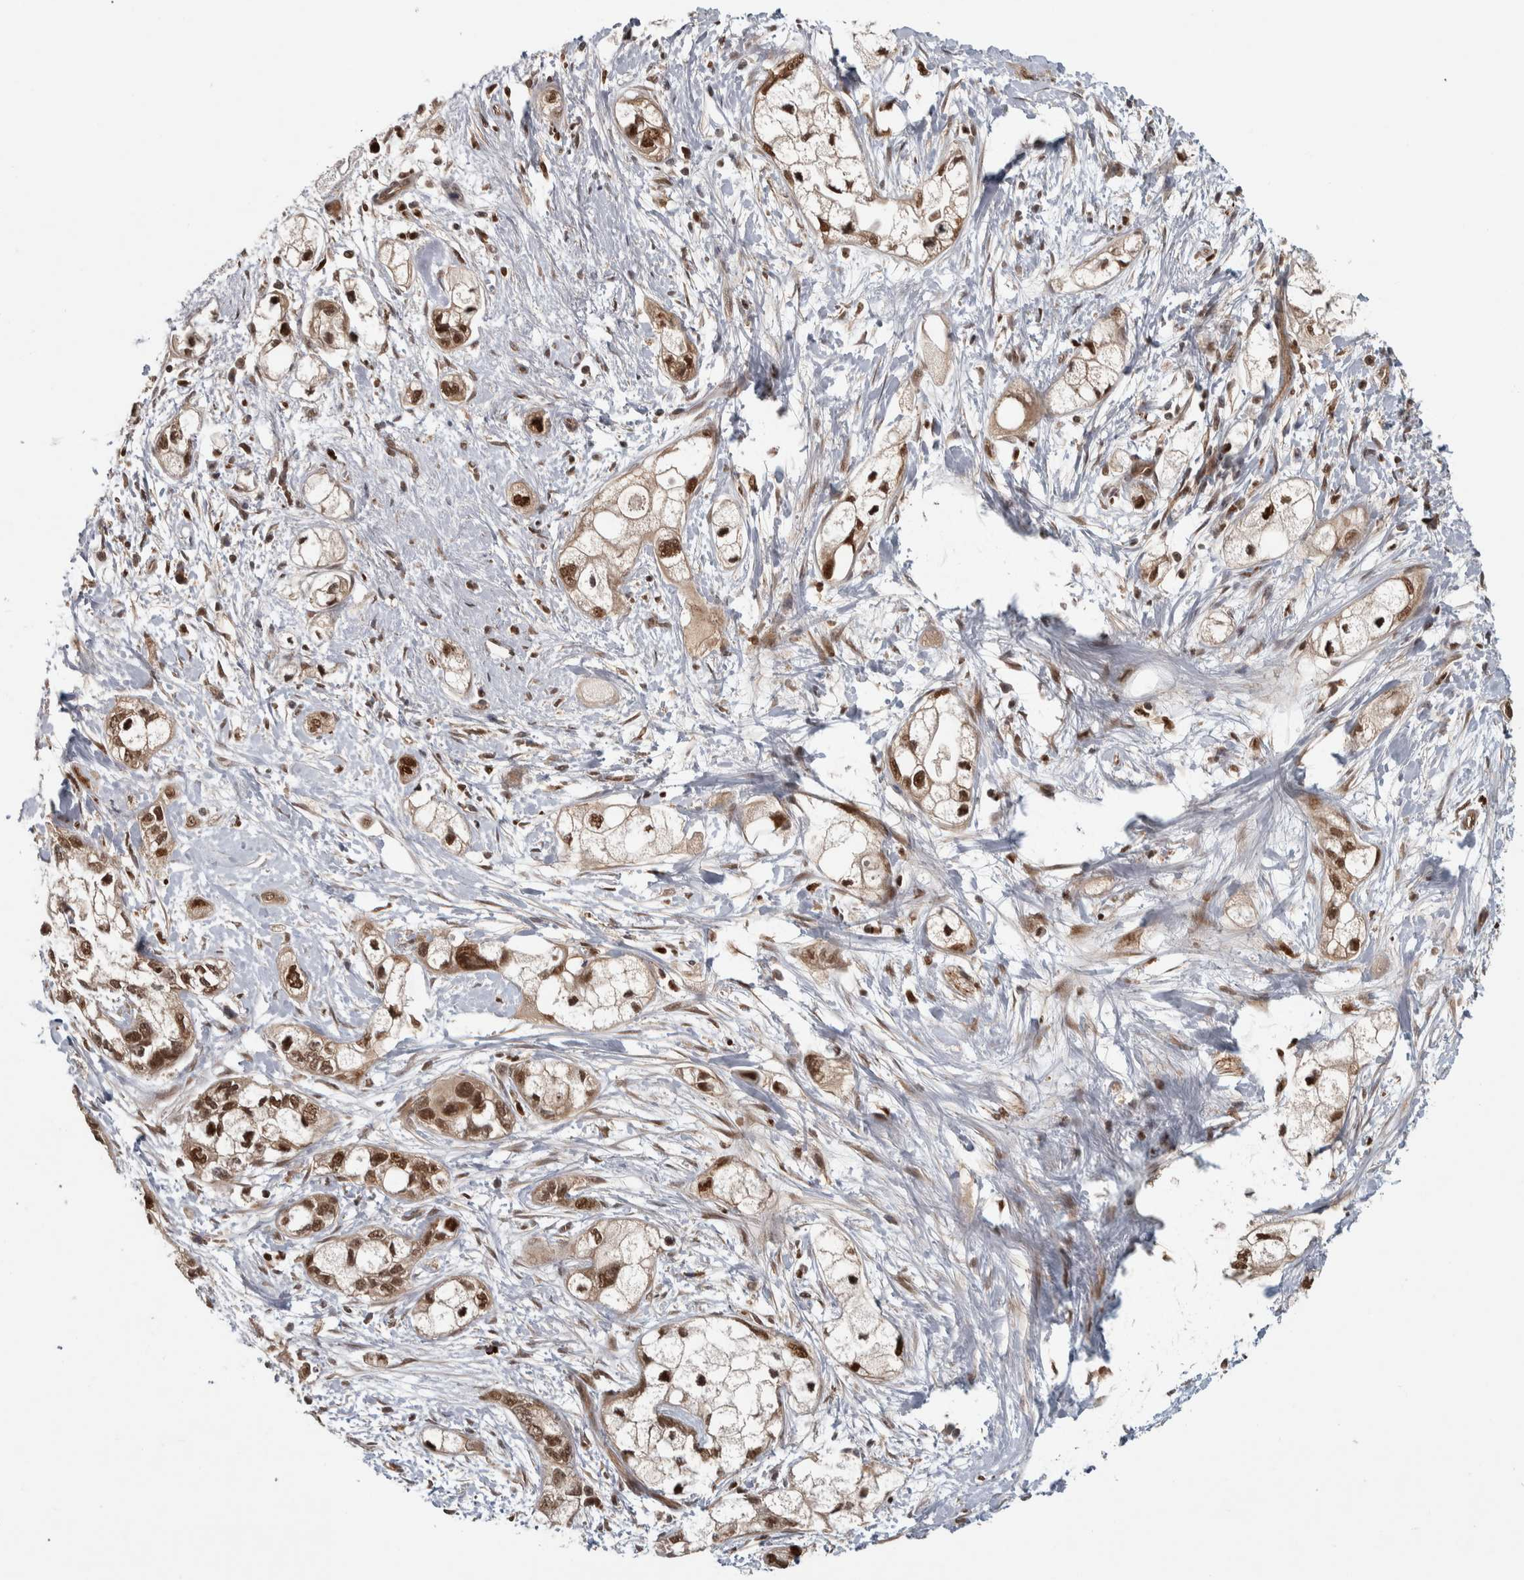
{"staining": {"intensity": "moderate", "quantity": ">75%", "location": "nuclear"}, "tissue": "pancreatic cancer", "cell_type": "Tumor cells", "image_type": "cancer", "snomed": [{"axis": "morphology", "description": "Adenocarcinoma, NOS"}, {"axis": "topography", "description": "Pancreas"}], "caption": "Moderate nuclear staining for a protein is identified in approximately >75% of tumor cells of pancreatic cancer using IHC.", "gene": "RPS6KA4", "patient": {"sex": "male", "age": 74}}